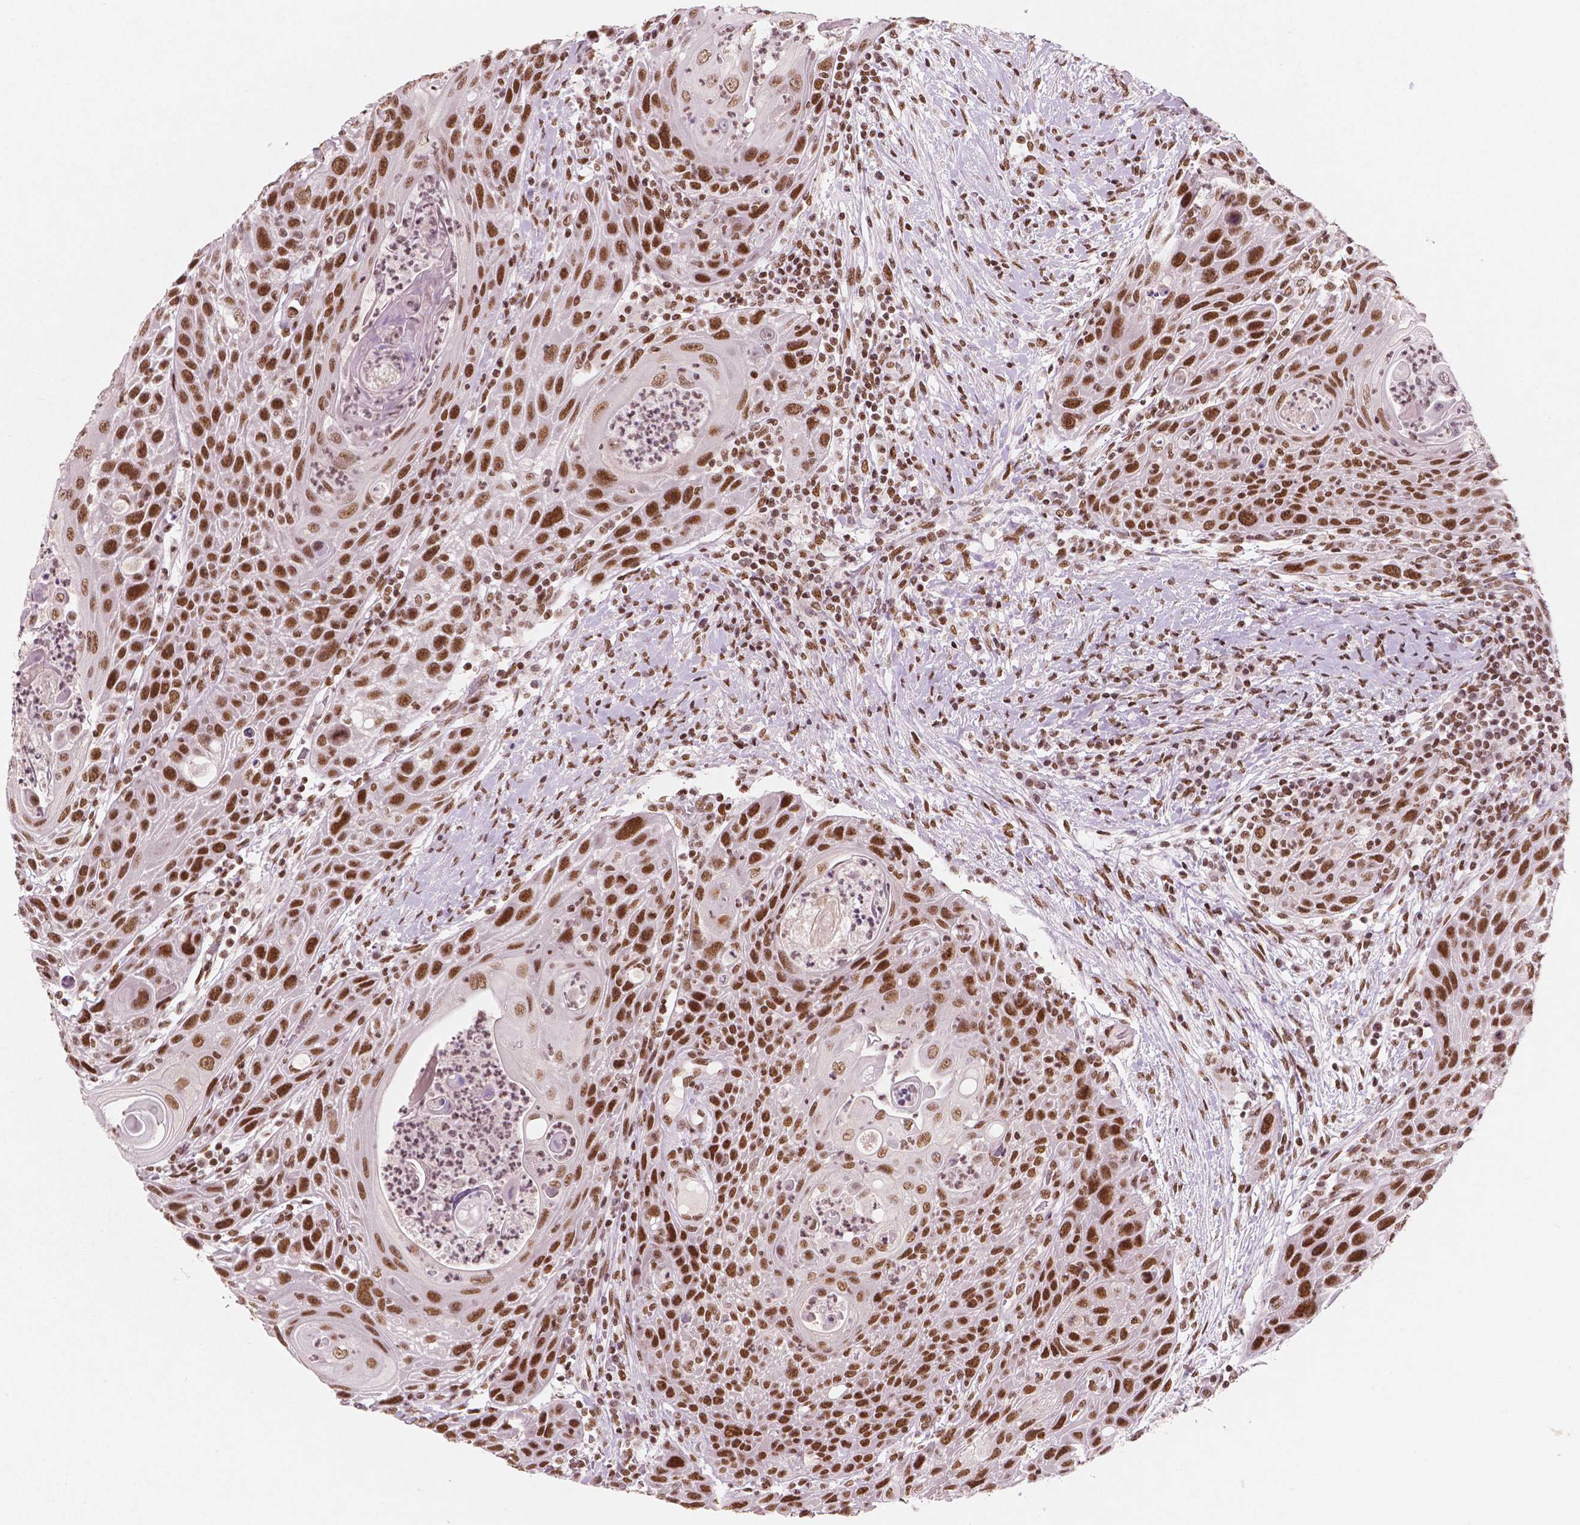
{"staining": {"intensity": "moderate", "quantity": ">75%", "location": "nuclear"}, "tissue": "head and neck cancer", "cell_type": "Tumor cells", "image_type": "cancer", "snomed": [{"axis": "morphology", "description": "Squamous cell carcinoma, NOS"}, {"axis": "topography", "description": "Head-Neck"}], "caption": "Immunohistochemical staining of human head and neck squamous cell carcinoma demonstrates medium levels of moderate nuclear staining in about >75% of tumor cells.", "gene": "BRD4", "patient": {"sex": "male", "age": 69}}